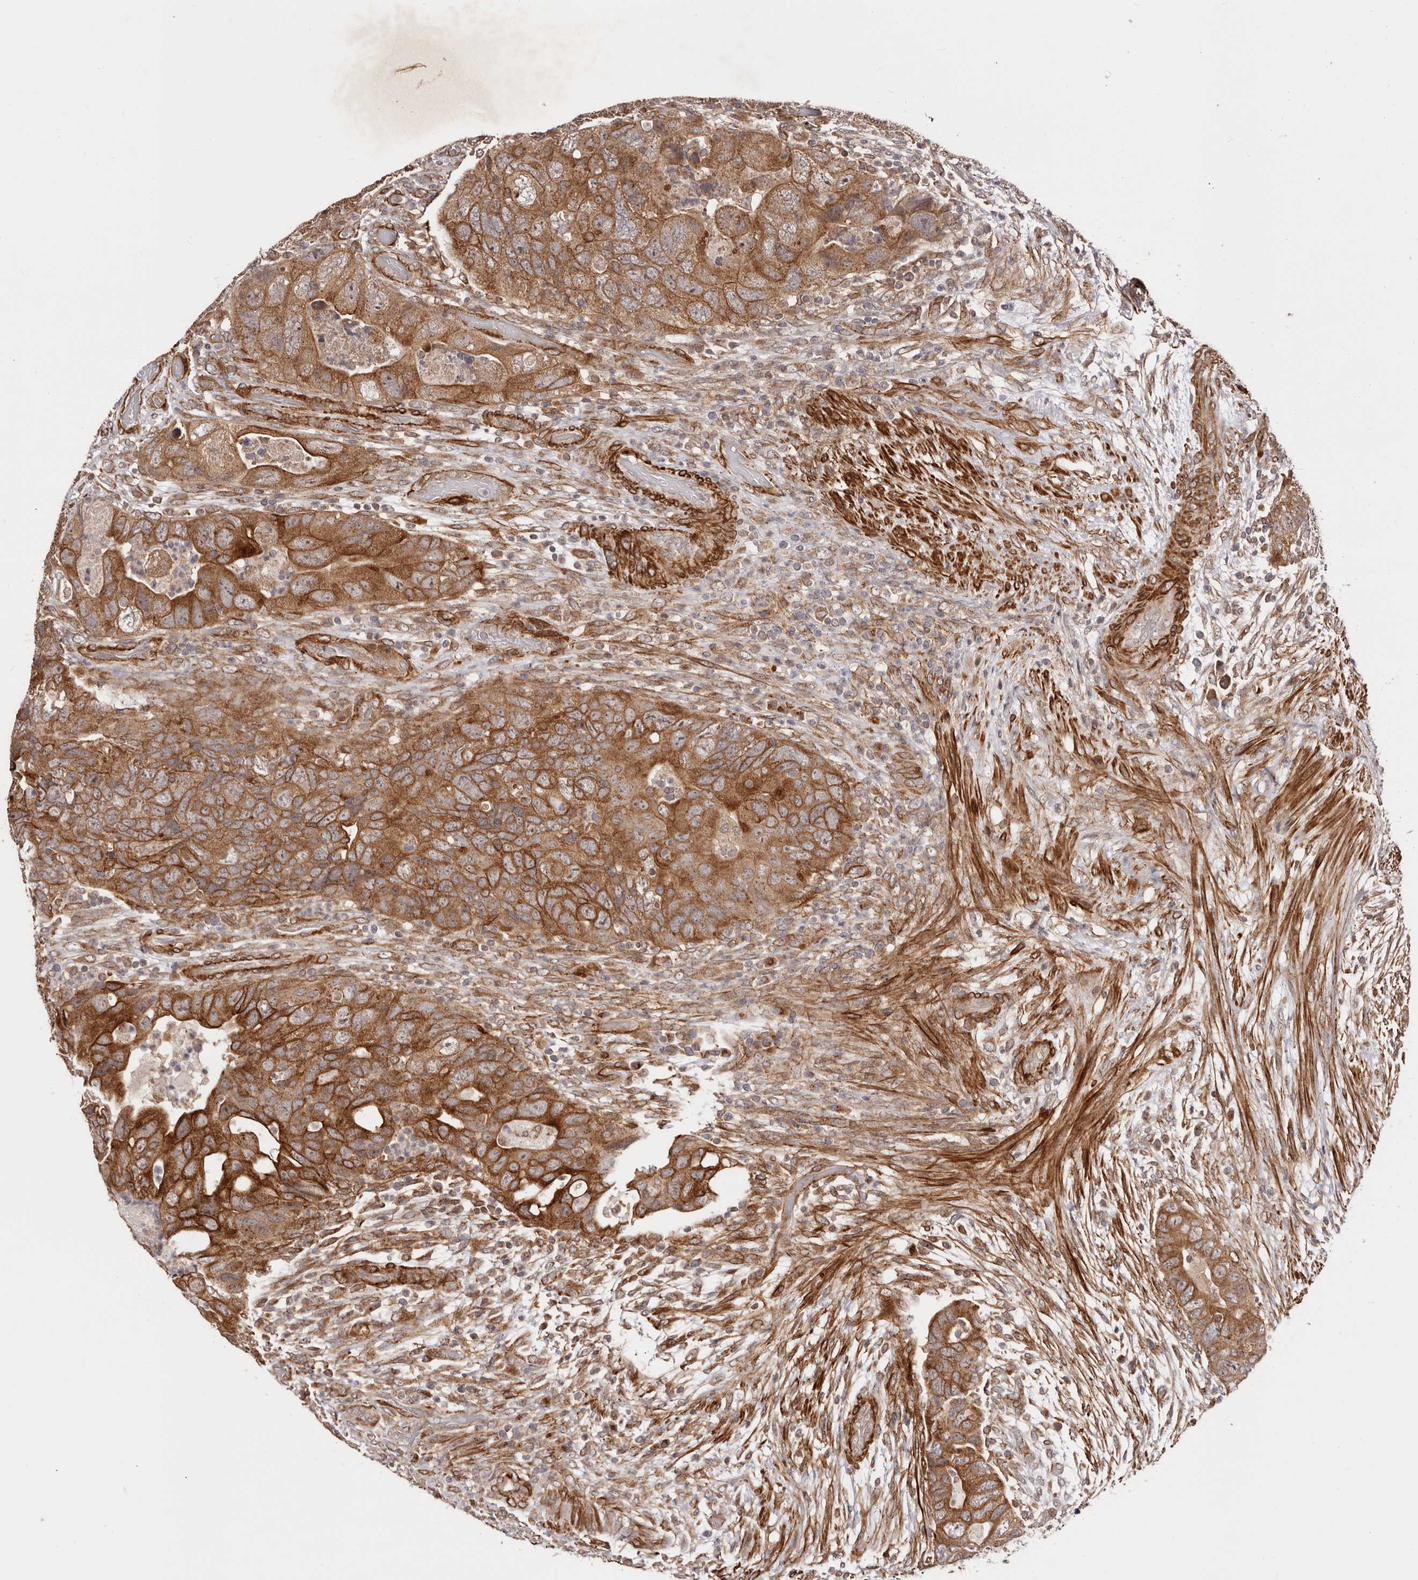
{"staining": {"intensity": "moderate", "quantity": ">75%", "location": "cytoplasmic/membranous"}, "tissue": "colorectal cancer", "cell_type": "Tumor cells", "image_type": "cancer", "snomed": [{"axis": "morphology", "description": "Adenocarcinoma, NOS"}, {"axis": "topography", "description": "Rectum"}], "caption": "IHC (DAB) staining of human adenocarcinoma (colorectal) exhibits moderate cytoplasmic/membranous protein staining in about >75% of tumor cells. (DAB IHC with brightfield microscopy, high magnification).", "gene": "MICAL2", "patient": {"sex": "male", "age": 63}}